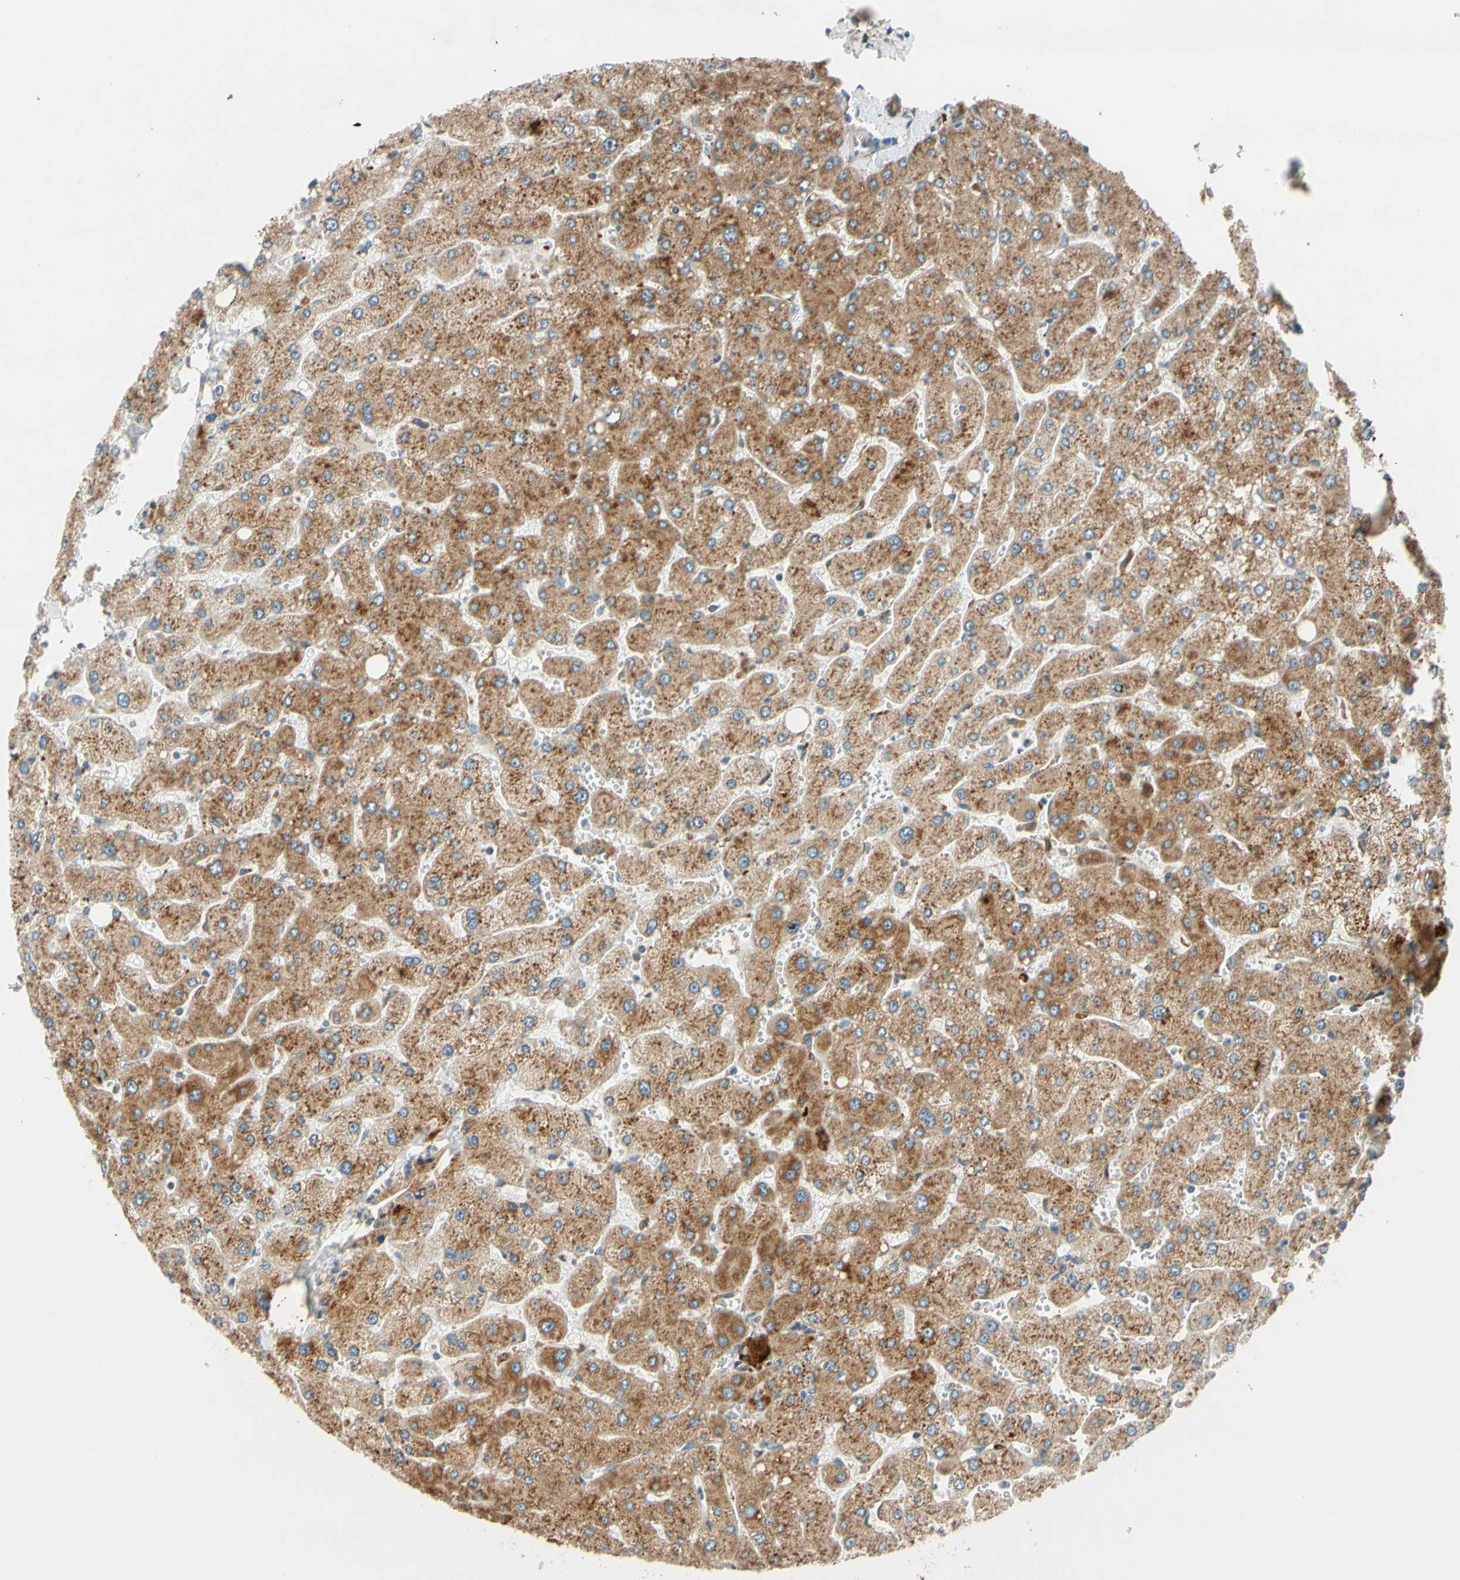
{"staining": {"intensity": "weak", "quantity": ">75%", "location": "cytoplasmic/membranous"}, "tissue": "liver", "cell_type": "Cholangiocytes", "image_type": "normal", "snomed": [{"axis": "morphology", "description": "Normal tissue, NOS"}, {"axis": "topography", "description": "Liver"}], "caption": "Cholangiocytes show low levels of weak cytoplasmic/membranous positivity in approximately >75% of cells in unremarkable liver. The protein of interest is shown in brown color, while the nuclei are stained blue.", "gene": "RPN2", "patient": {"sex": "male", "age": 55}}